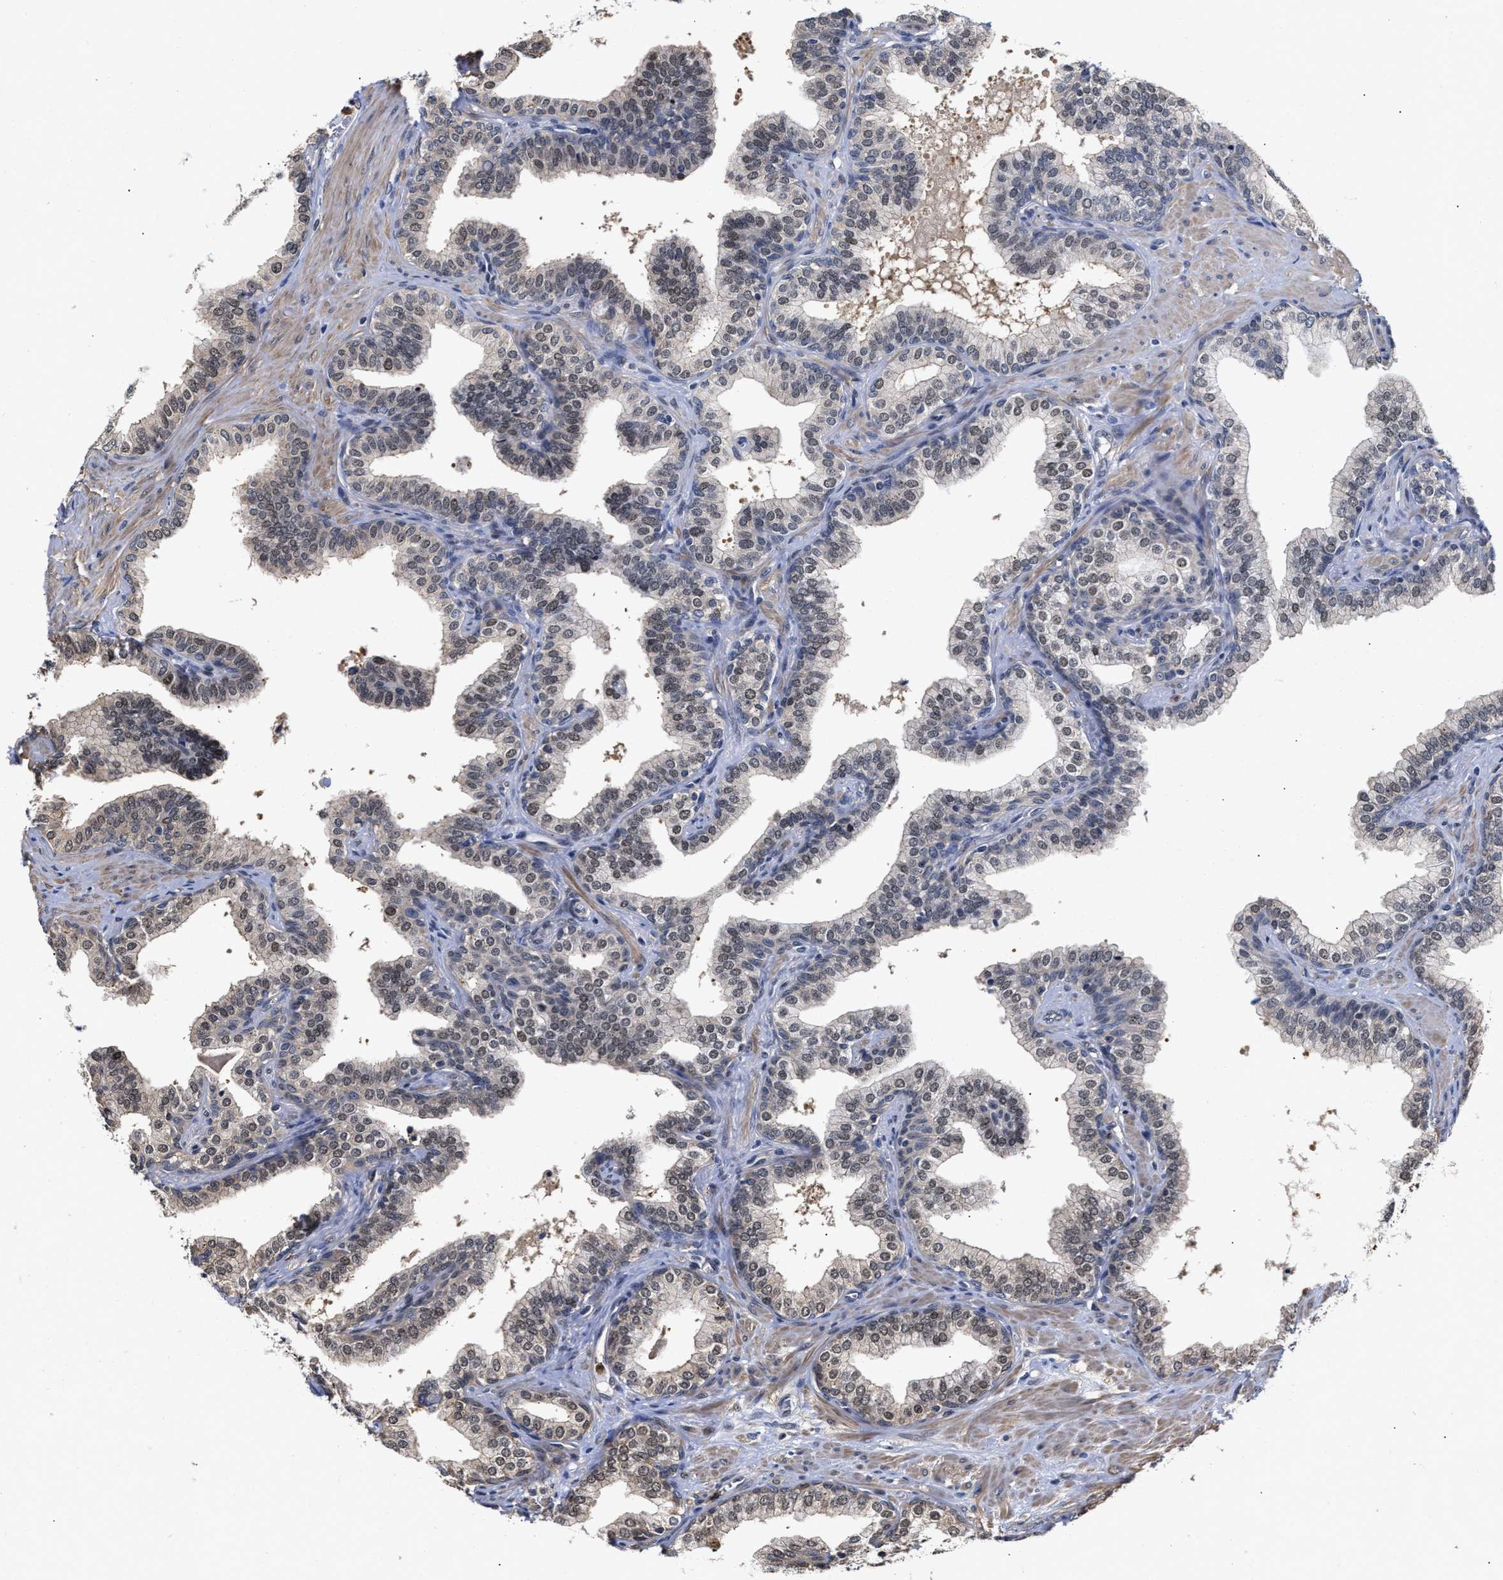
{"staining": {"intensity": "weak", "quantity": "<25%", "location": "nuclear"}, "tissue": "prostate cancer", "cell_type": "Tumor cells", "image_type": "cancer", "snomed": [{"axis": "morphology", "description": "Adenocarcinoma, High grade"}, {"axis": "topography", "description": "Prostate"}], "caption": "Histopathology image shows no protein expression in tumor cells of high-grade adenocarcinoma (prostate) tissue.", "gene": "KLHDC1", "patient": {"sex": "male", "age": 52}}